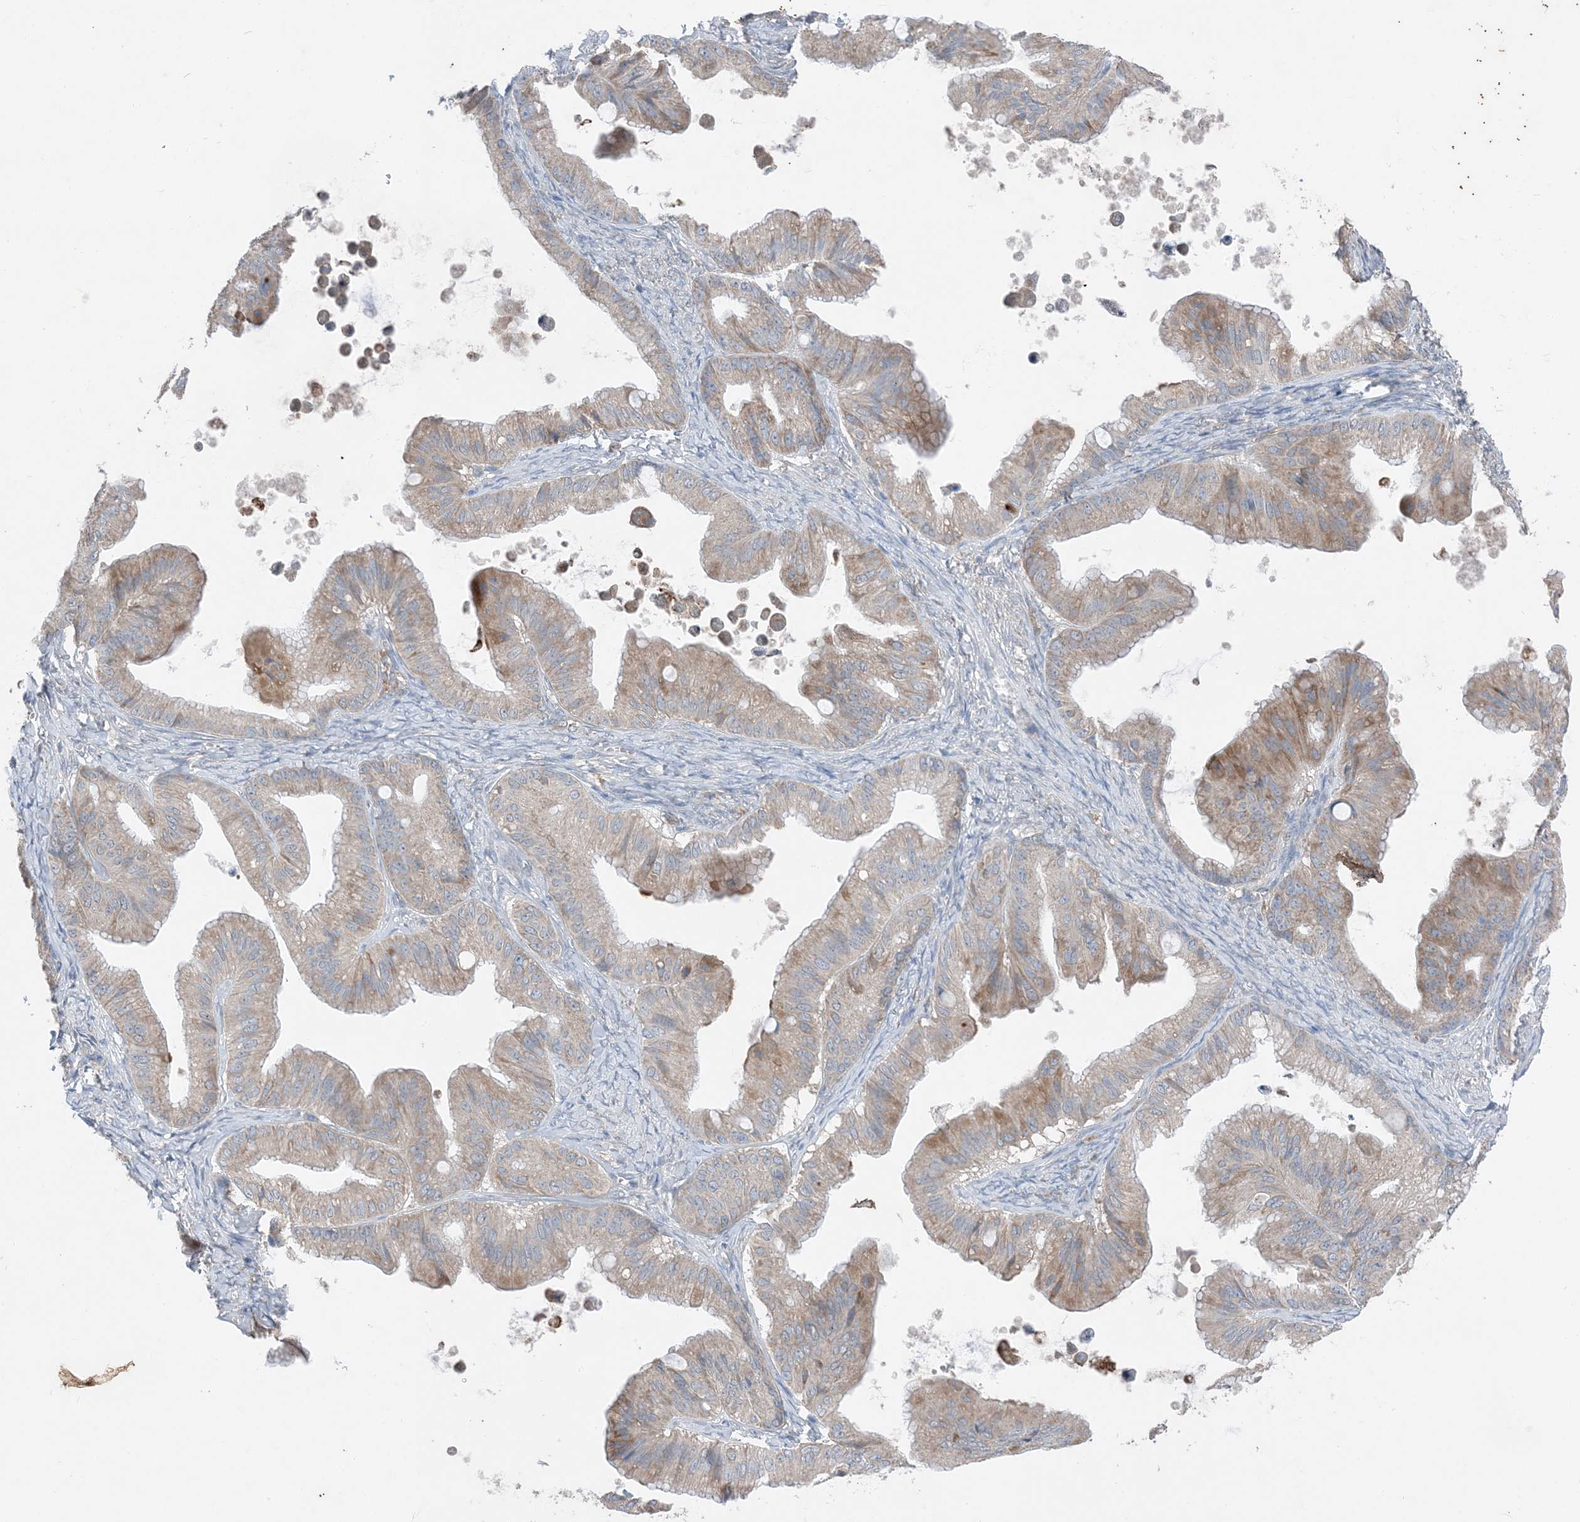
{"staining": {"intensity": "weak", "quantity": "25%-75%", "location": "cytoplasmic/membranous"}, "tissue": "ovarian cancer", "cell_type": "Tumor cells", "image_type": "cancer", "snomed": [{"axis": "morphology", "description": "Cystadenocarcinoma, mucinous, NOS"}, {"axis": "topography", "description": "Ovary"}], "caption": "Immunohistochemical staining of mucinous cystadenocarcinoma (ovarian) demonstrates low levels of weak cytoplasmic/membranous protein staining in about 25%-75% of tumor cells.", "gene": "DHX30", "patient": {"sex": "female", "age": 71}}